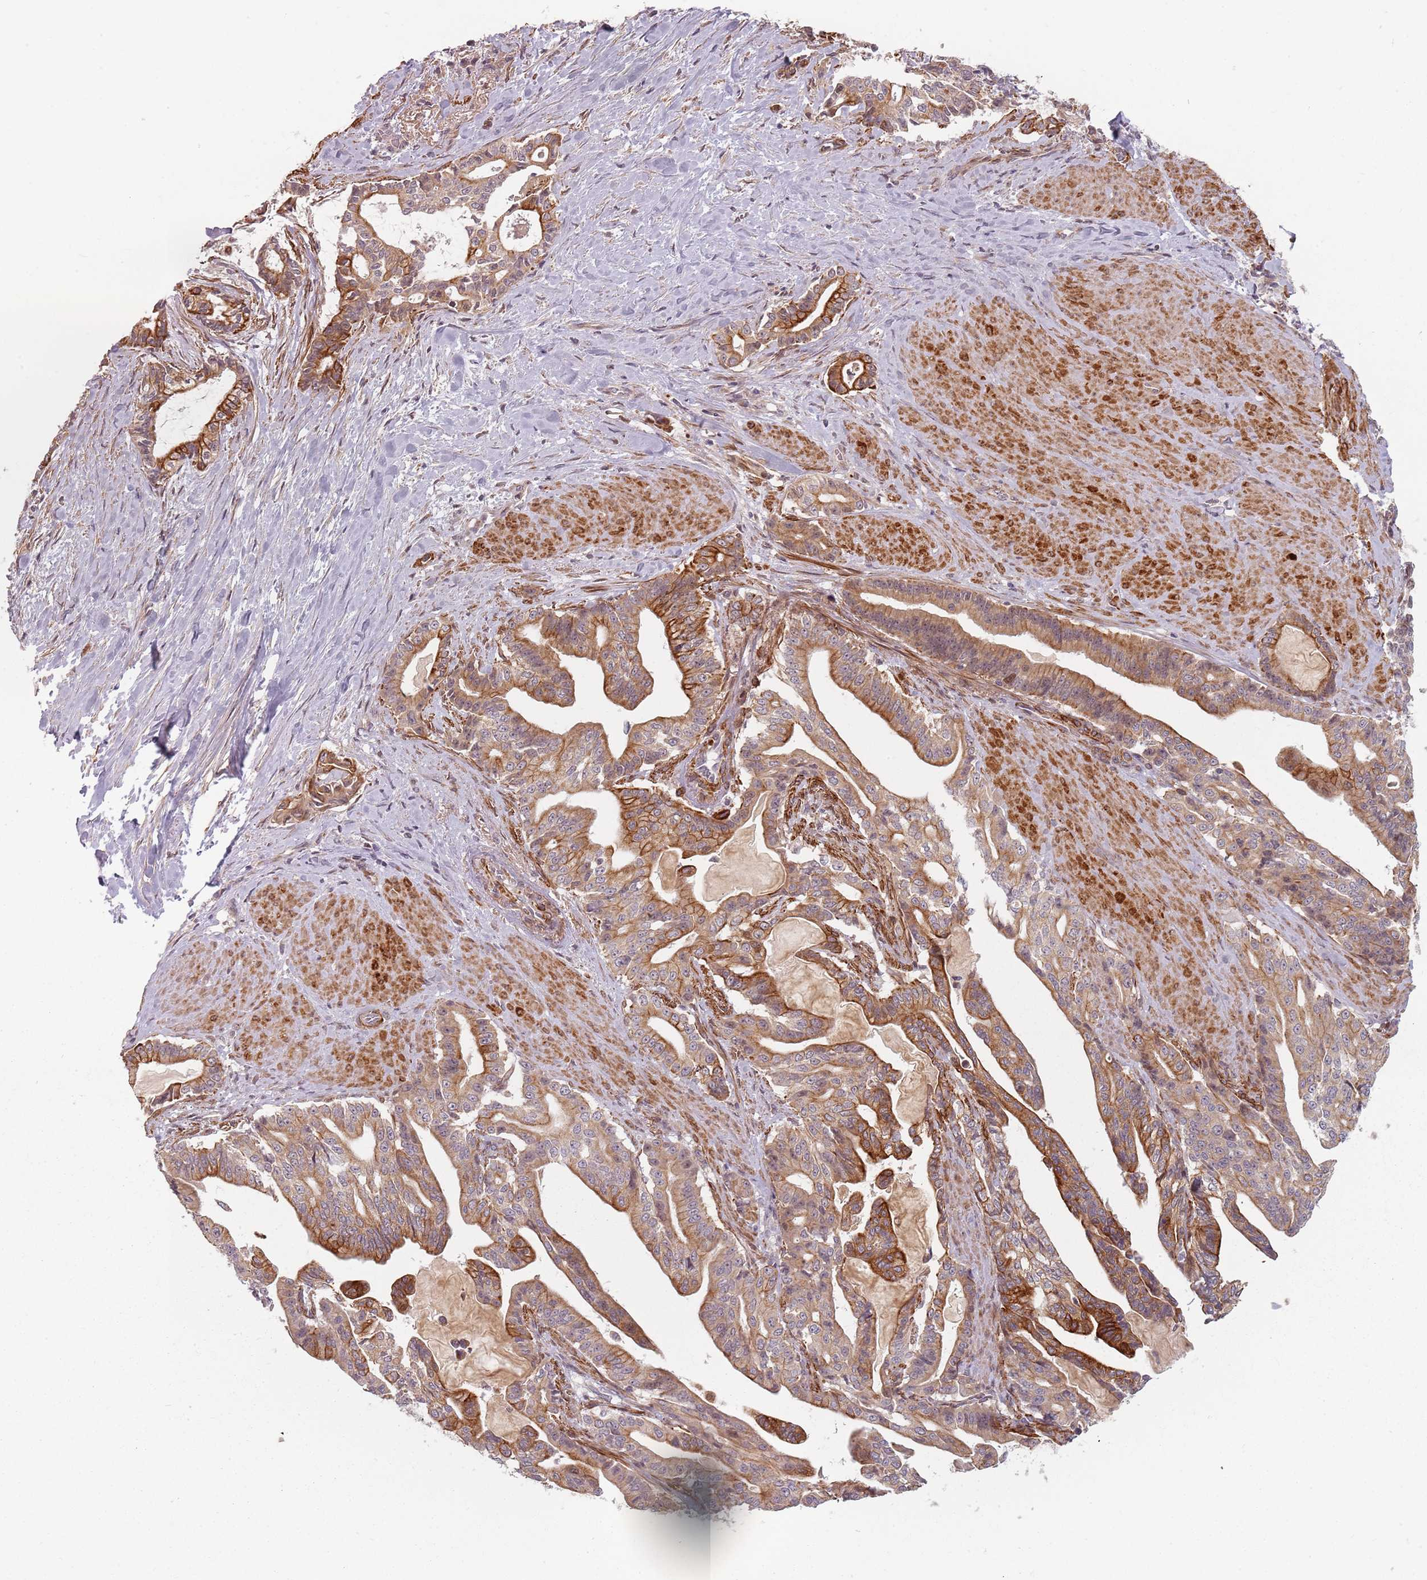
{"staining": {"intensity": "strong", "quantity": "25%-75%", "location": "cytoplasmic/membranous"}, "tissue": "pancreatic cancer", "cell_type": "Tumor cells", "image_type": "cancer", "snomed": [{"axis": "morphology", "description": "Adenocarcinoma, NOS"}, {"axis": "topography", "description": "Pancreas"}], "caption": "Adenocarcinoma (pancreatic) was stained to show a protein in brown. There is high levels of strong cytoplasmic/membranous staining in about 25%-75% of tumor cells.", "gene": "RPS6KA2", "patient": {"sex": "male", "age": 63}}